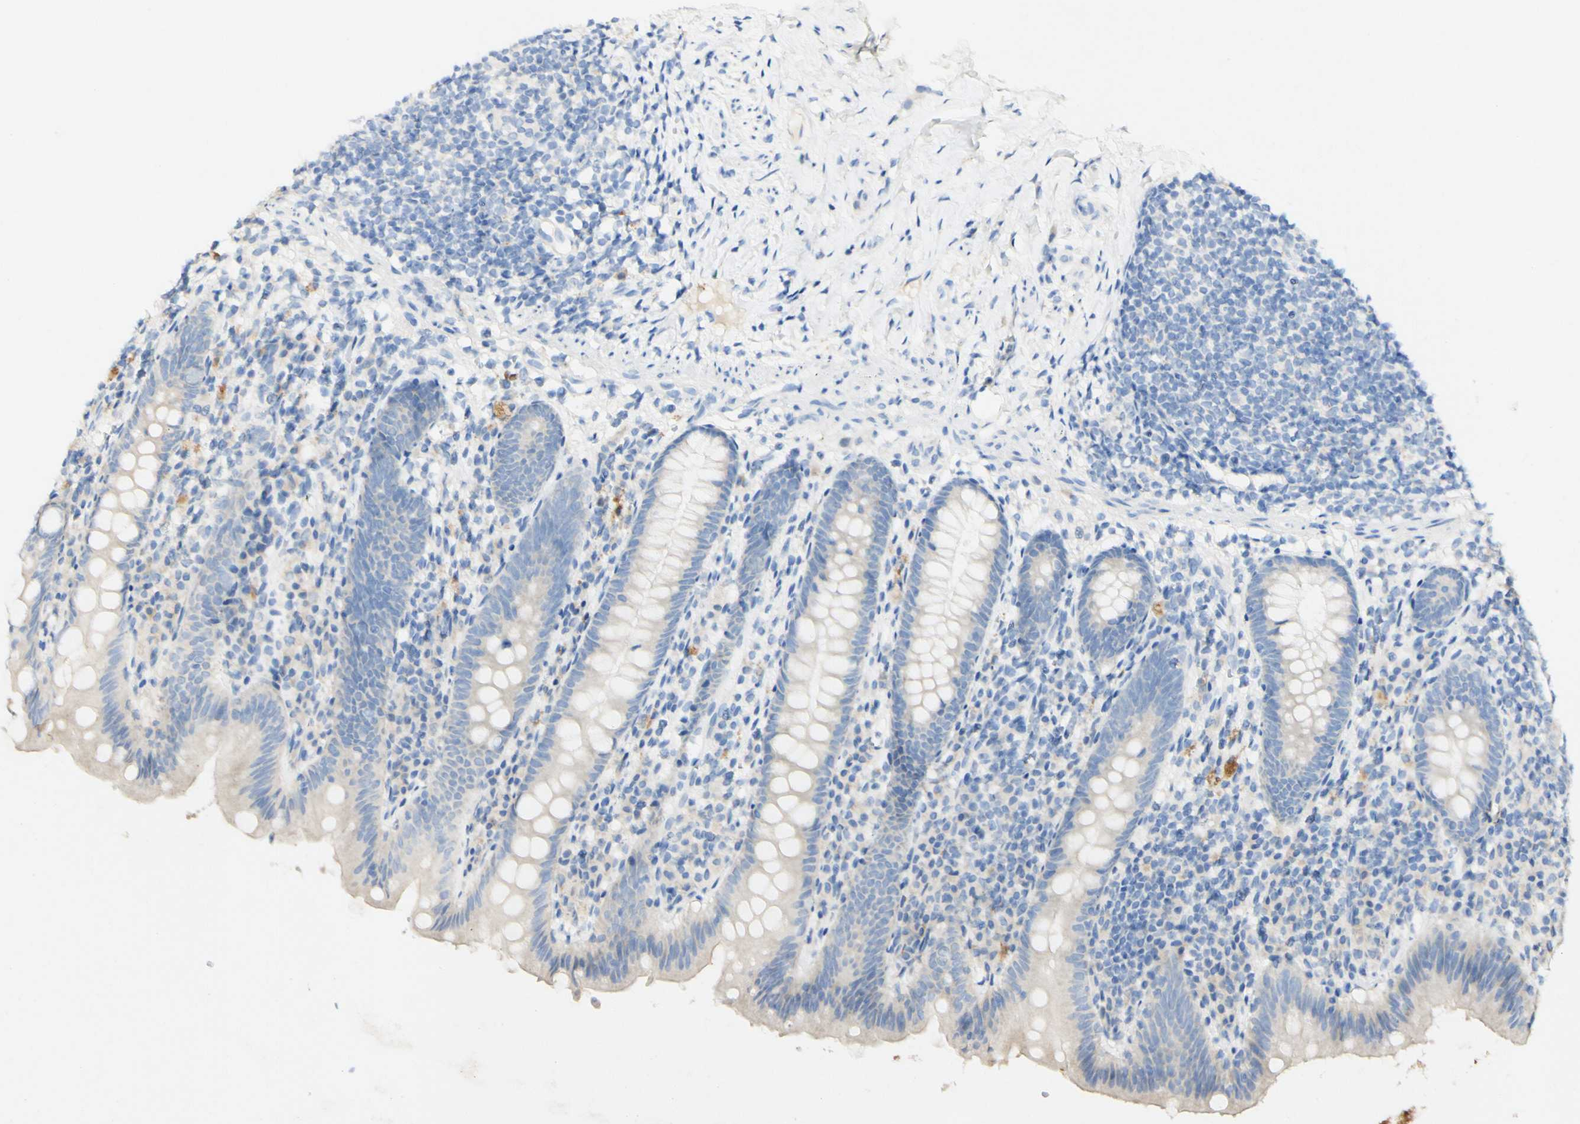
{"staining": {"intensity": "weak", "quantity": "25%-75%", "location": "cytoplasmic/membranous"}, "tissue": "appendix", "cell_type": "Glandular cells", "image_type": "normal", "snomed": [{"axis": "morphology", "description": "Normal tissue, NOS"}, {"axis": "topography", "description": "Appendix"}], "caption": "Immunohistochemistry of normal human appendix shows low levels of weak cytoplasmic/membranous staining in about 25%-75% of glandular cells. (Stains: DAB in brown, nuclei in blue, Microscopy: brightfield microscopy at high magnification).", "gene": "FGF4", "patient": {"sex": "male", "age": 52}}